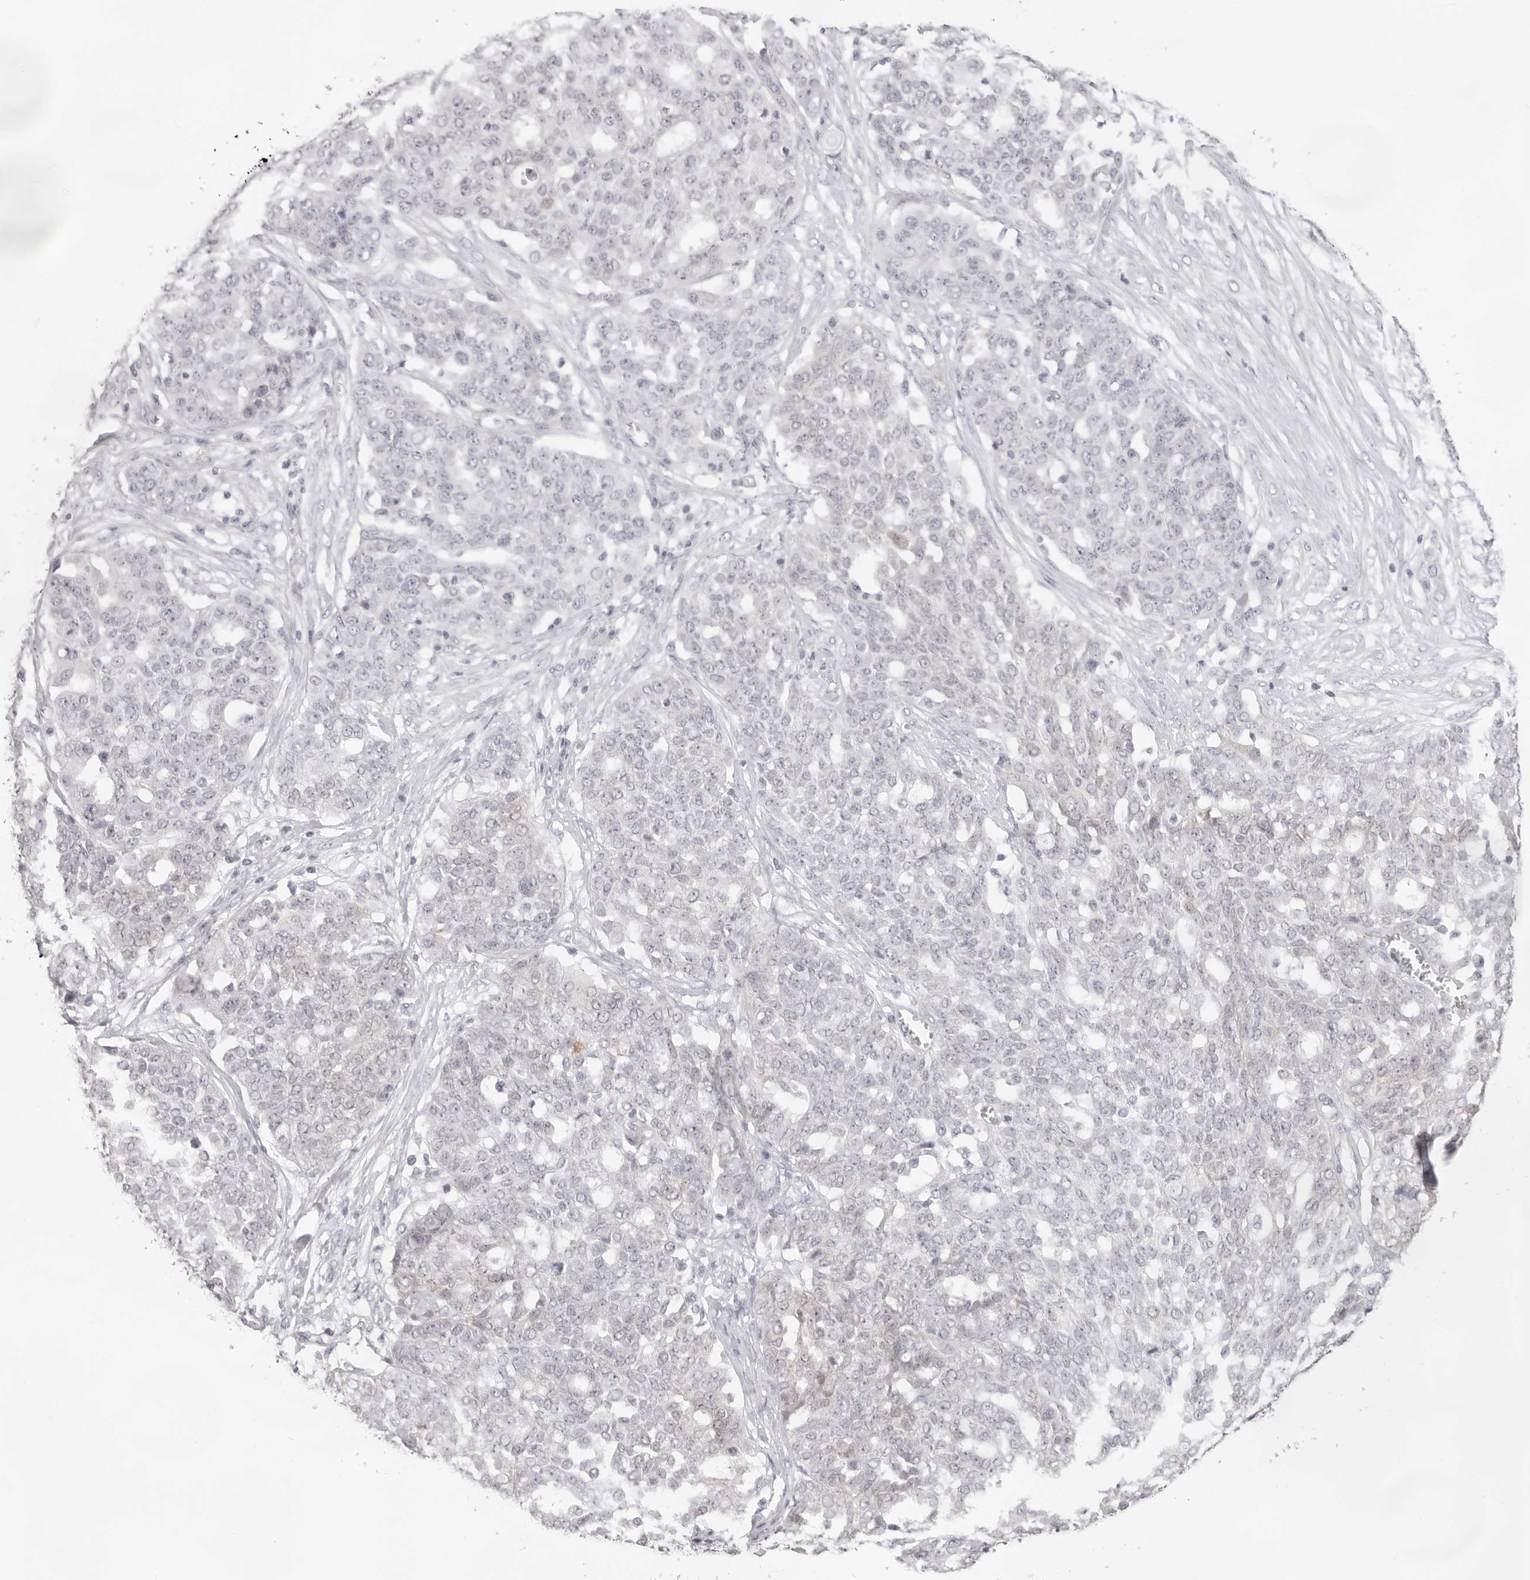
{"staining": {"intensity": "negative", "quantity": "none", "location": "none"}, "tissue": "ovarian cancer", "cell_type": "Tumor cells", "image_type": "cancer", "snomed": [{"axis": "morphology", "description": "Cystadenocarcinoma, serous, NOS"}, {"axis": "topography", "description": "Soft tissue"}, {"axis": "topography", "description": "Ovary"}], "caption": "Tumor cells show no significant protein staining in ovarian serous cystadenocarcinoma. (DAB IHC with hematoxylin counter stain).", "gene": "FDPS", "patient": {"sex": "female", "age": 57}}